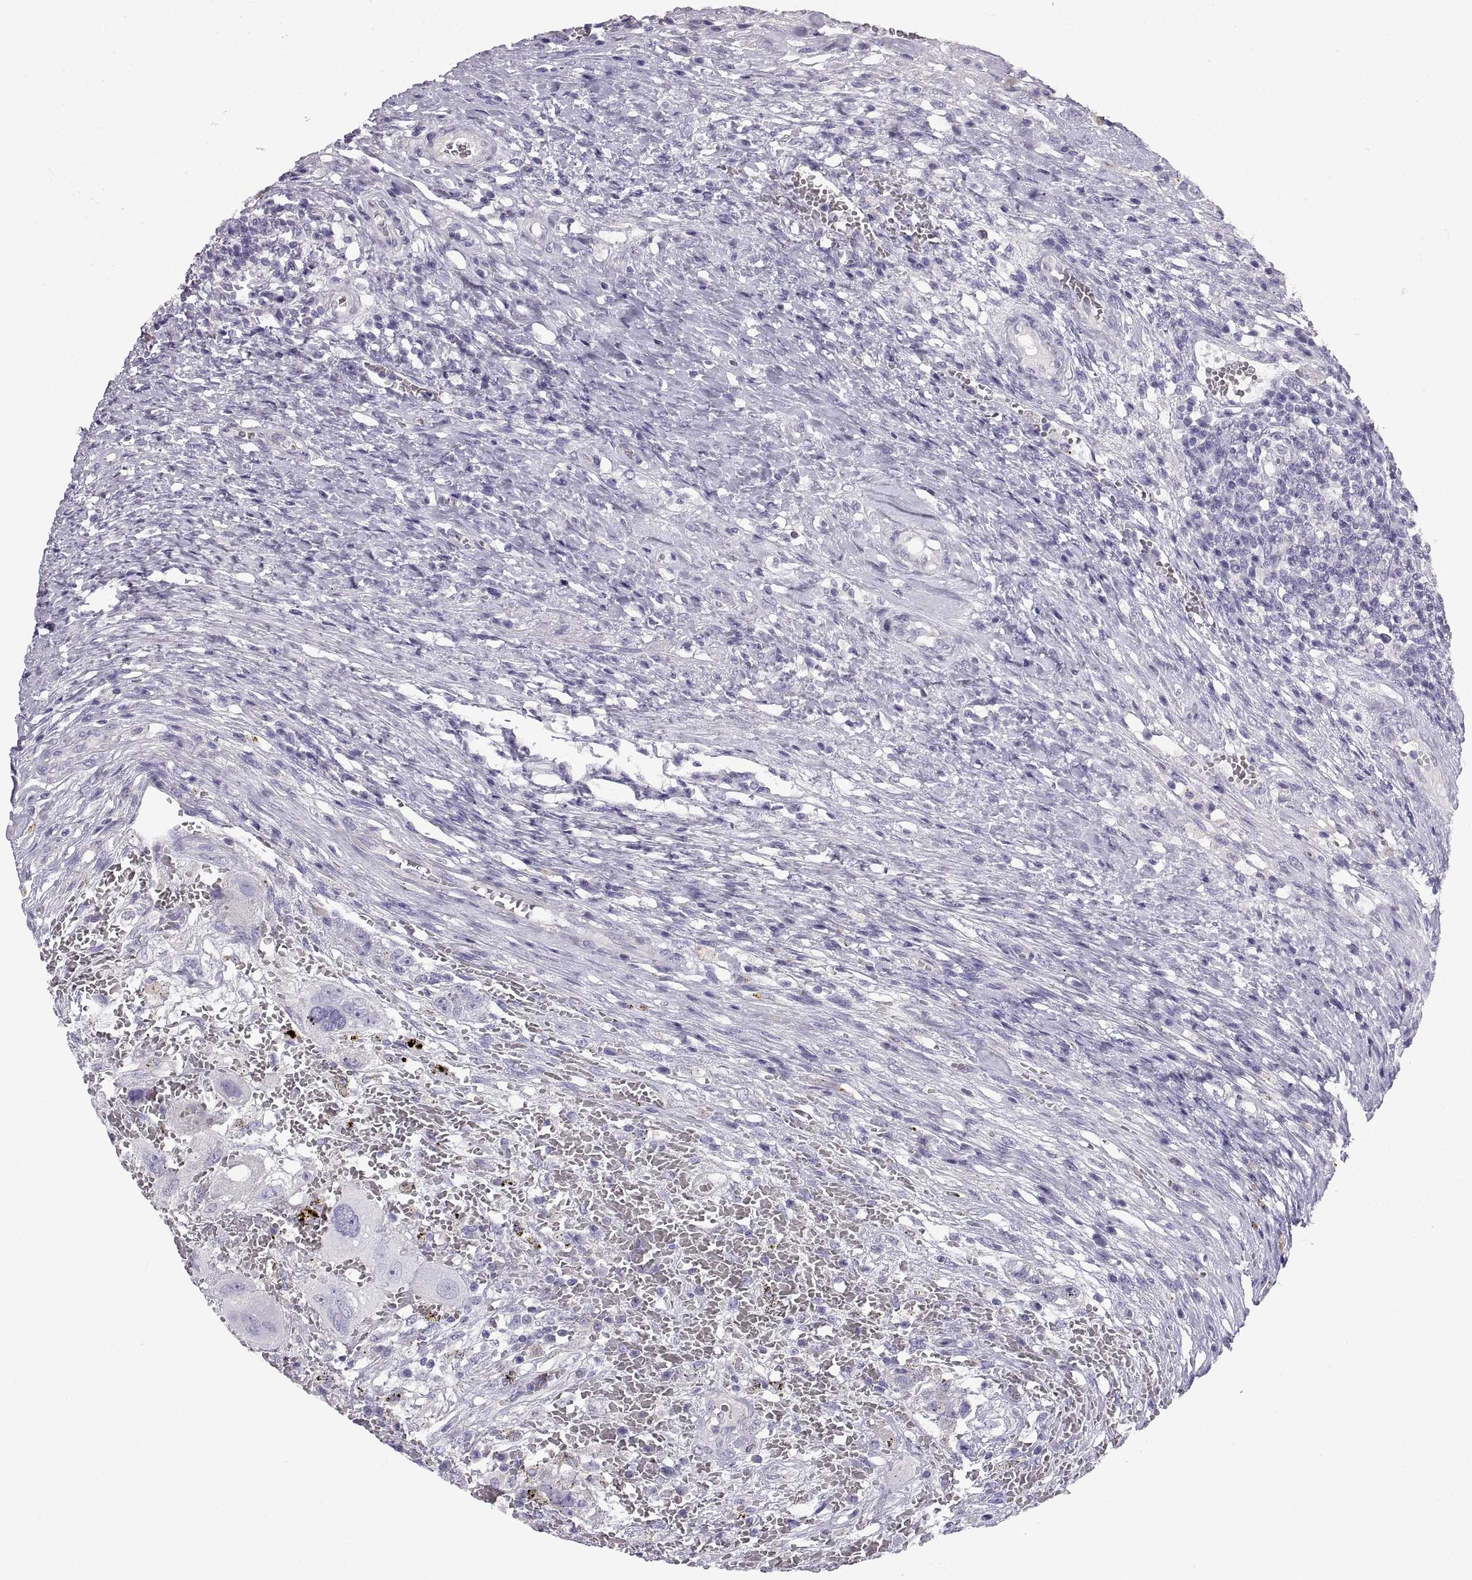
{"staining": {"intensity": "negative", "quantity": "none", "location": "none"}, "tissue": "testis cancer", "cell_type": "Tumor cells", "image_type": "cancer", "snomed": [{"axis": "morphology", "description": "Carcinoma, Embryonal, NOS"}, {"axis": "topography", "description": "Testis"}], "caption": "IHC of human testis cancer displays no staining in tumor cells. The staining is performed using DAB (3,3'-diaminobenzidine) brown chromogen with nuclei counter-stained in using hematoxylin.", "gene": "CRYBB3", "patient": {"sex": "male", "age": 26}}